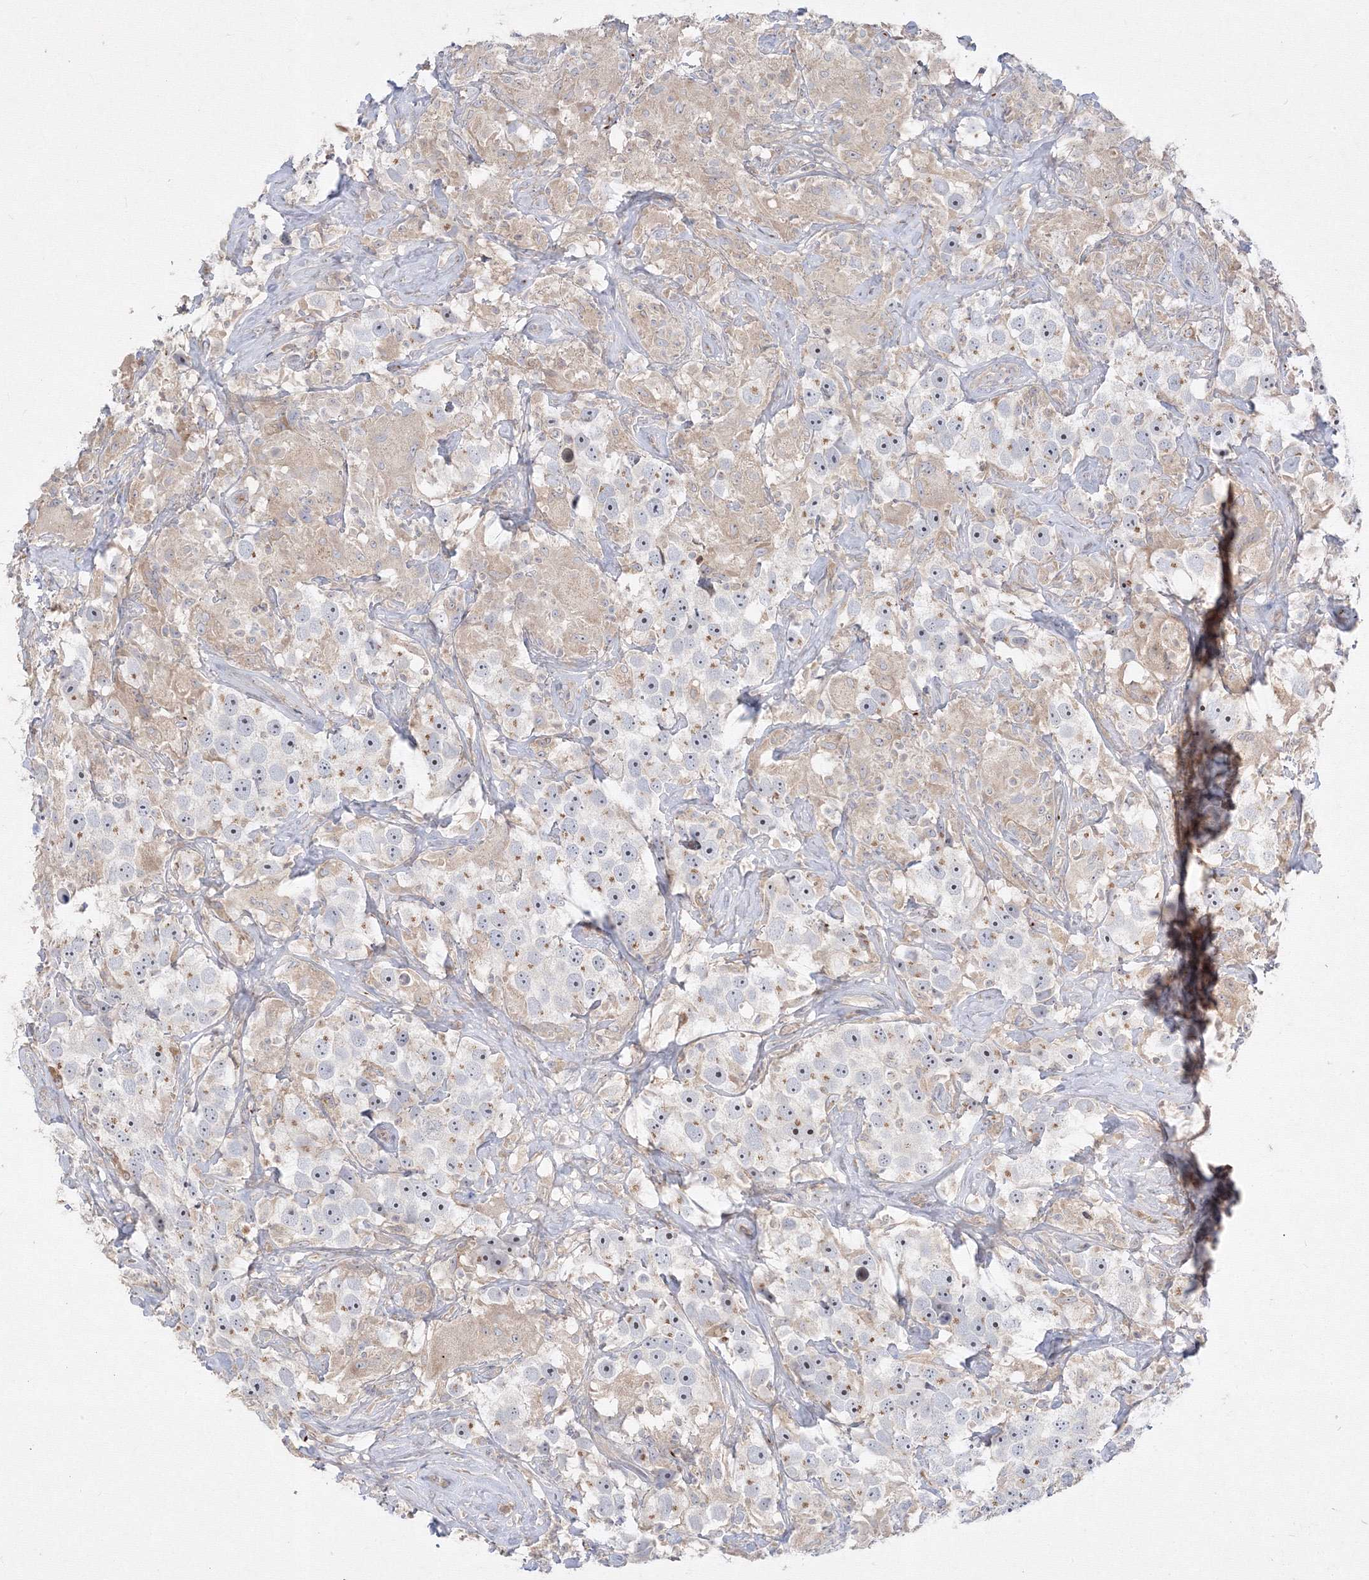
{"staining": {"intensity": "moderate", "quantity": "25%-75%", "location": "cytoplasmic/membranous"}, "tissue": "testis cancer", "cell_type": "Tumor cells", "image_type": "cancer", "snomed": [{"axis": "morphology", "description": "Seminoma, NOS"}, {"axis": "topography", "description": "Testis"}], "caption": "This is an image of IHC staining of testis cancer, which shows moderate positivity in the cytoplasmic/membranous of tumor cells.", "gene": "FBXL8", "patient": {"sex": "male", "age": 49}}